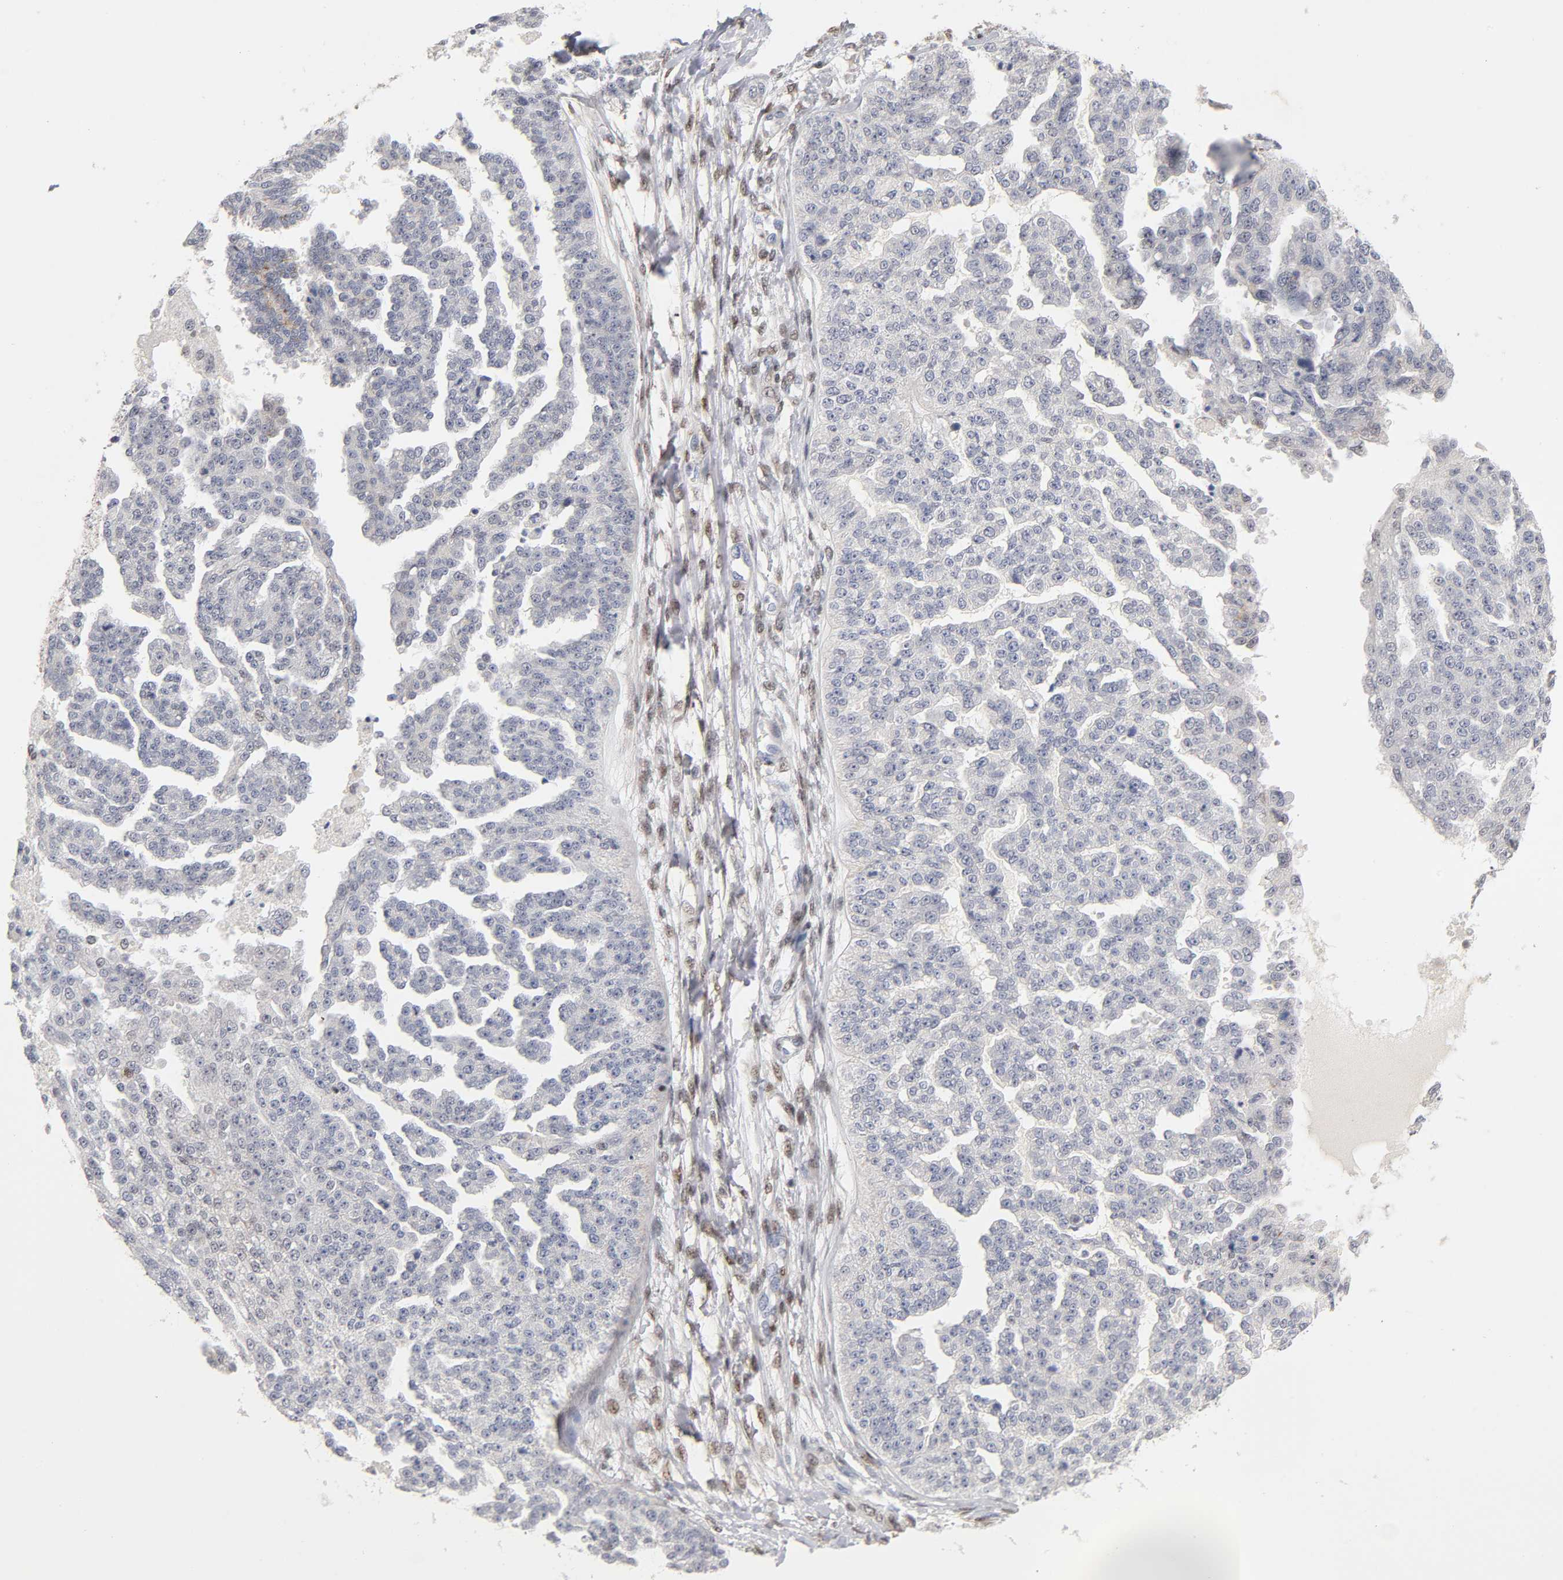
{"staining": {"intensity": "negative", "quantity": "none", "location": "none"}, "tissue": "ovarian cancer", "cell_type": "Tumor cells", "image_type": "cancer", "snomed": [{"axis": "morphology", "description": "Cystadenocarcinoma, serous, NOS"}, {"axis": "topography", "description": "Ovary"}], "caption": "There is no significant positivity in tumor cells of ovarian cancer (serous cystadenocarcinoma). Nuclei are stained in blue.", "gene": "RUNX1", "patient": {"sex": "female", "age": 58}}